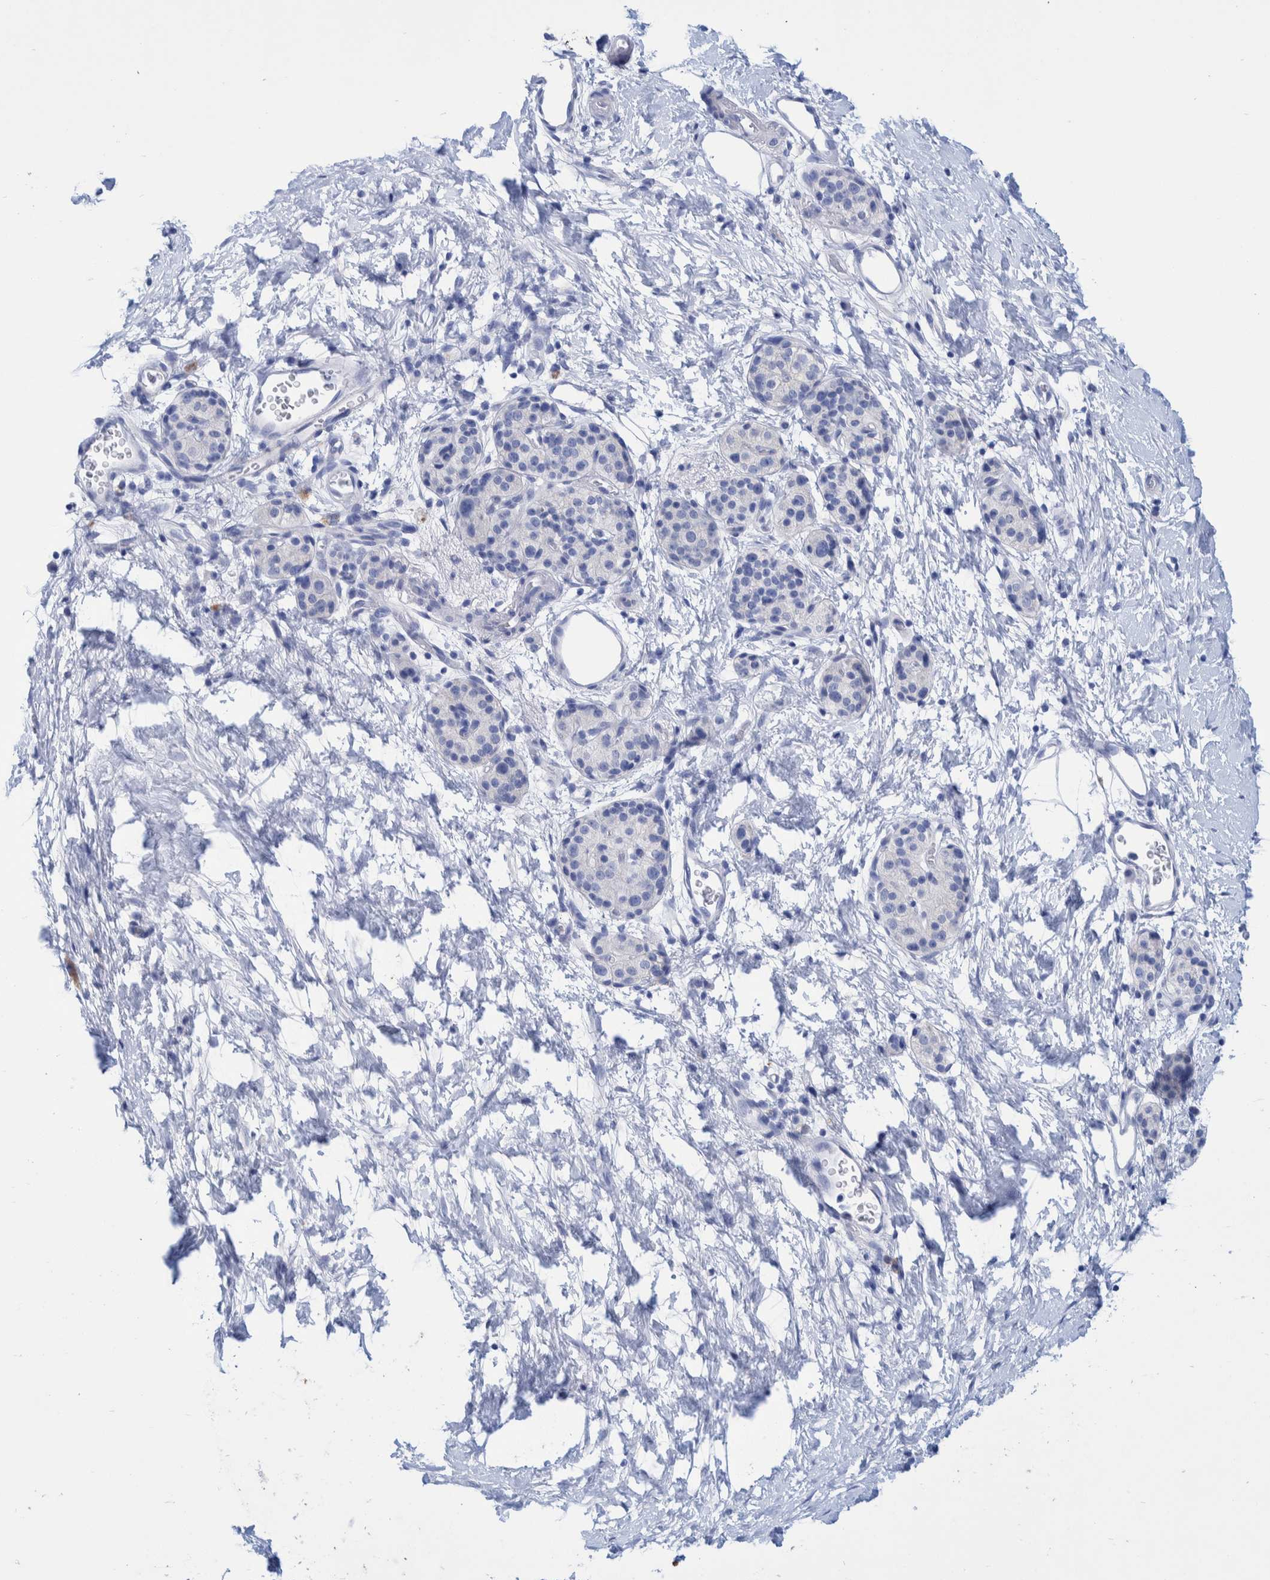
{"staining": {"intensity": "negative", "quantity": "none", "location": "none"}, "tissue": "pancreatic cancer", "cell_type": "Tumor cells", "image_type": "cancer", "snomed": [{"axis": "morphology", "description": "Adenocarcinoma, NOS"}, {"axis": "topography", "description": "Pancreas"}], "caption": "DAB immunohistochemical staining of human pancreatic adenocarcinoma reveals no significant positivity in tumor cells.", "gene": "PERP", "patient": {"sex": "male", "age": 50}}